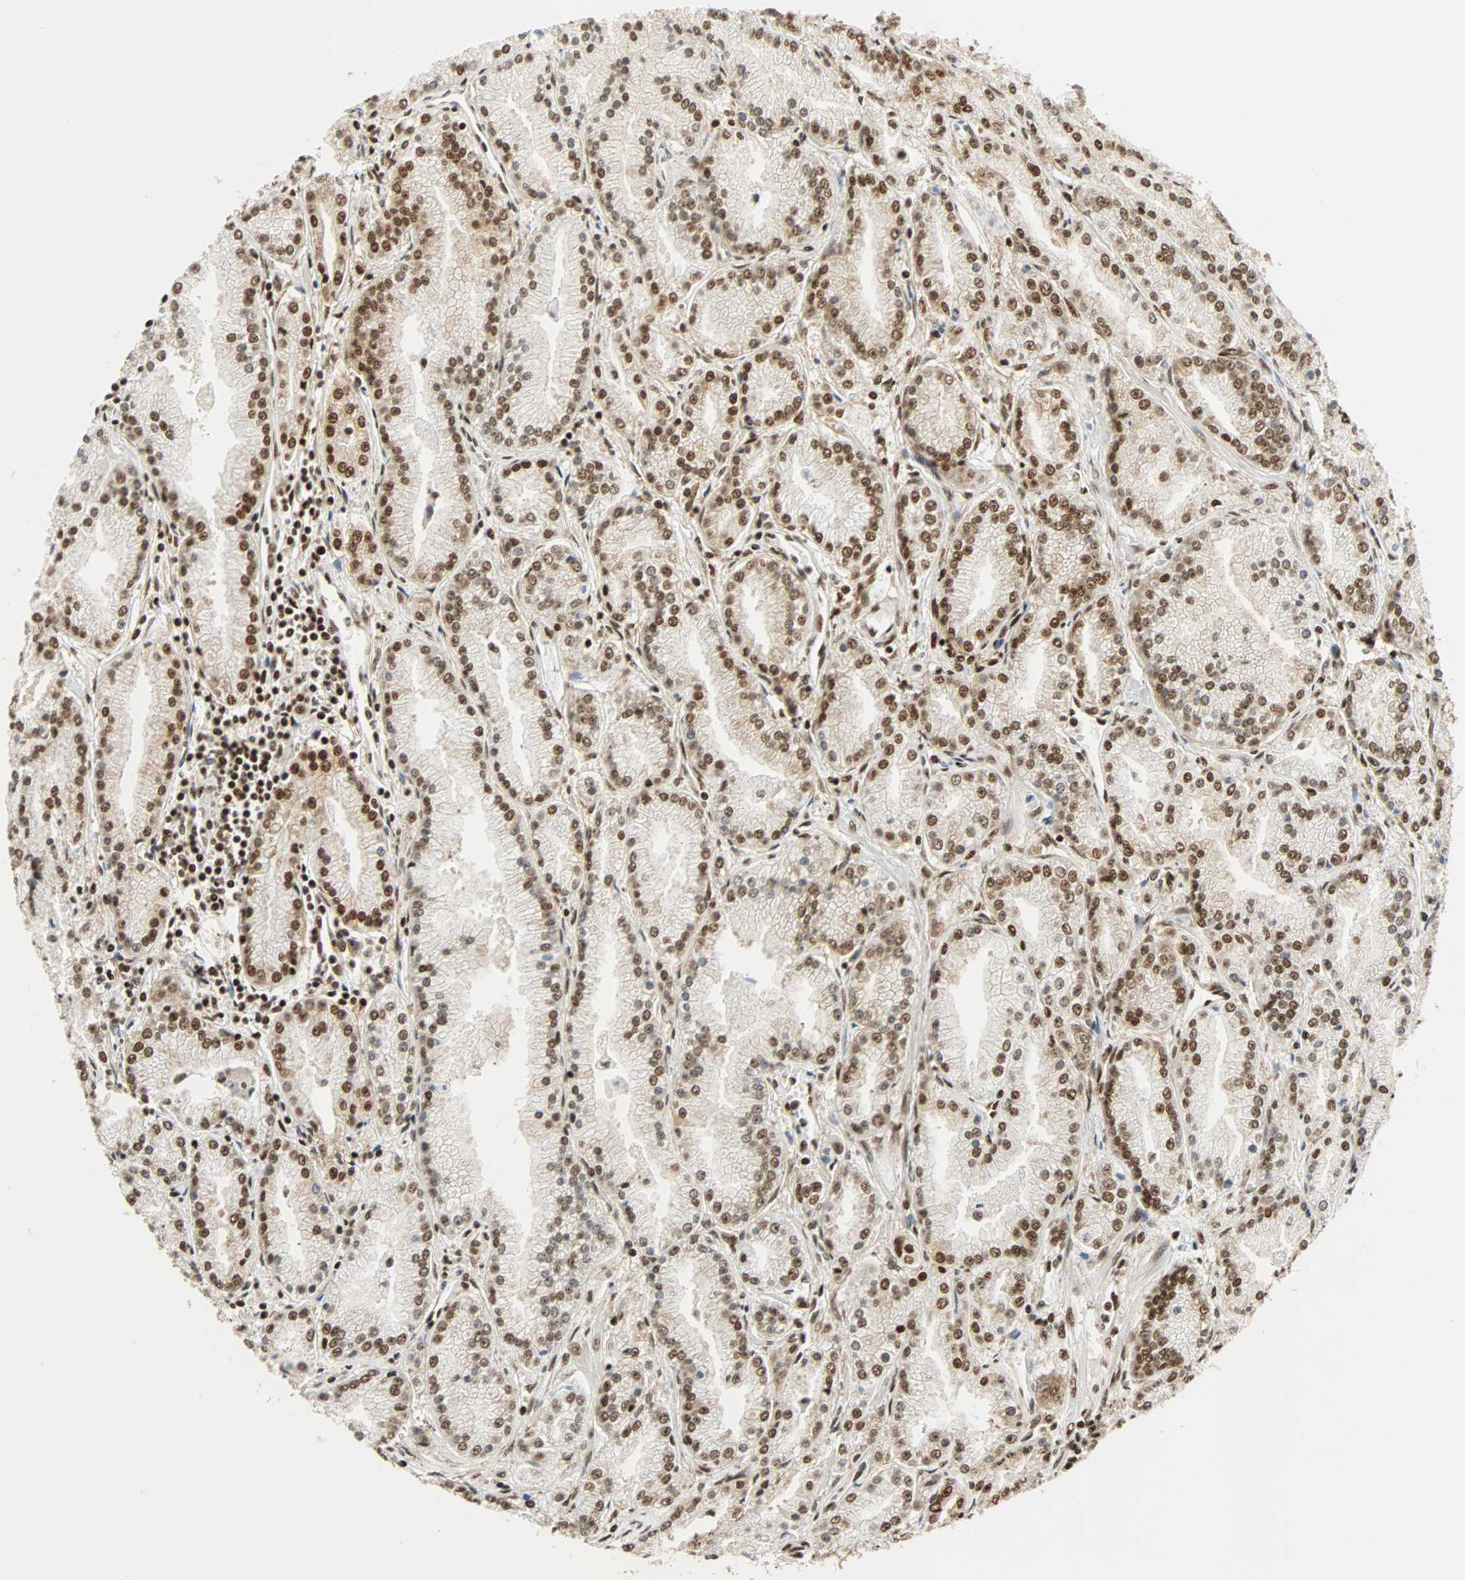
{"staining": {"intensity": "moderate", "quantity": ">75%", "location": "nuclear"}, "tissue": "prostate cancer", "cell_type": "Tumor cells", "image_type": "cancer", "snomed": [{"axis": "morphology", "description": "Adenocarcinoma, High grade"}, {"axis": "topography", "description": "Prostate"}], "caption": "This image demonstrates immunohistochemistry staining of human adenocarcinoma (high-grade) (prostate), with medium moderate nuclear expression in about >75% of tumor cells.", "gene": "CDK12", "patient": {"sex": "male", "age": 61}}